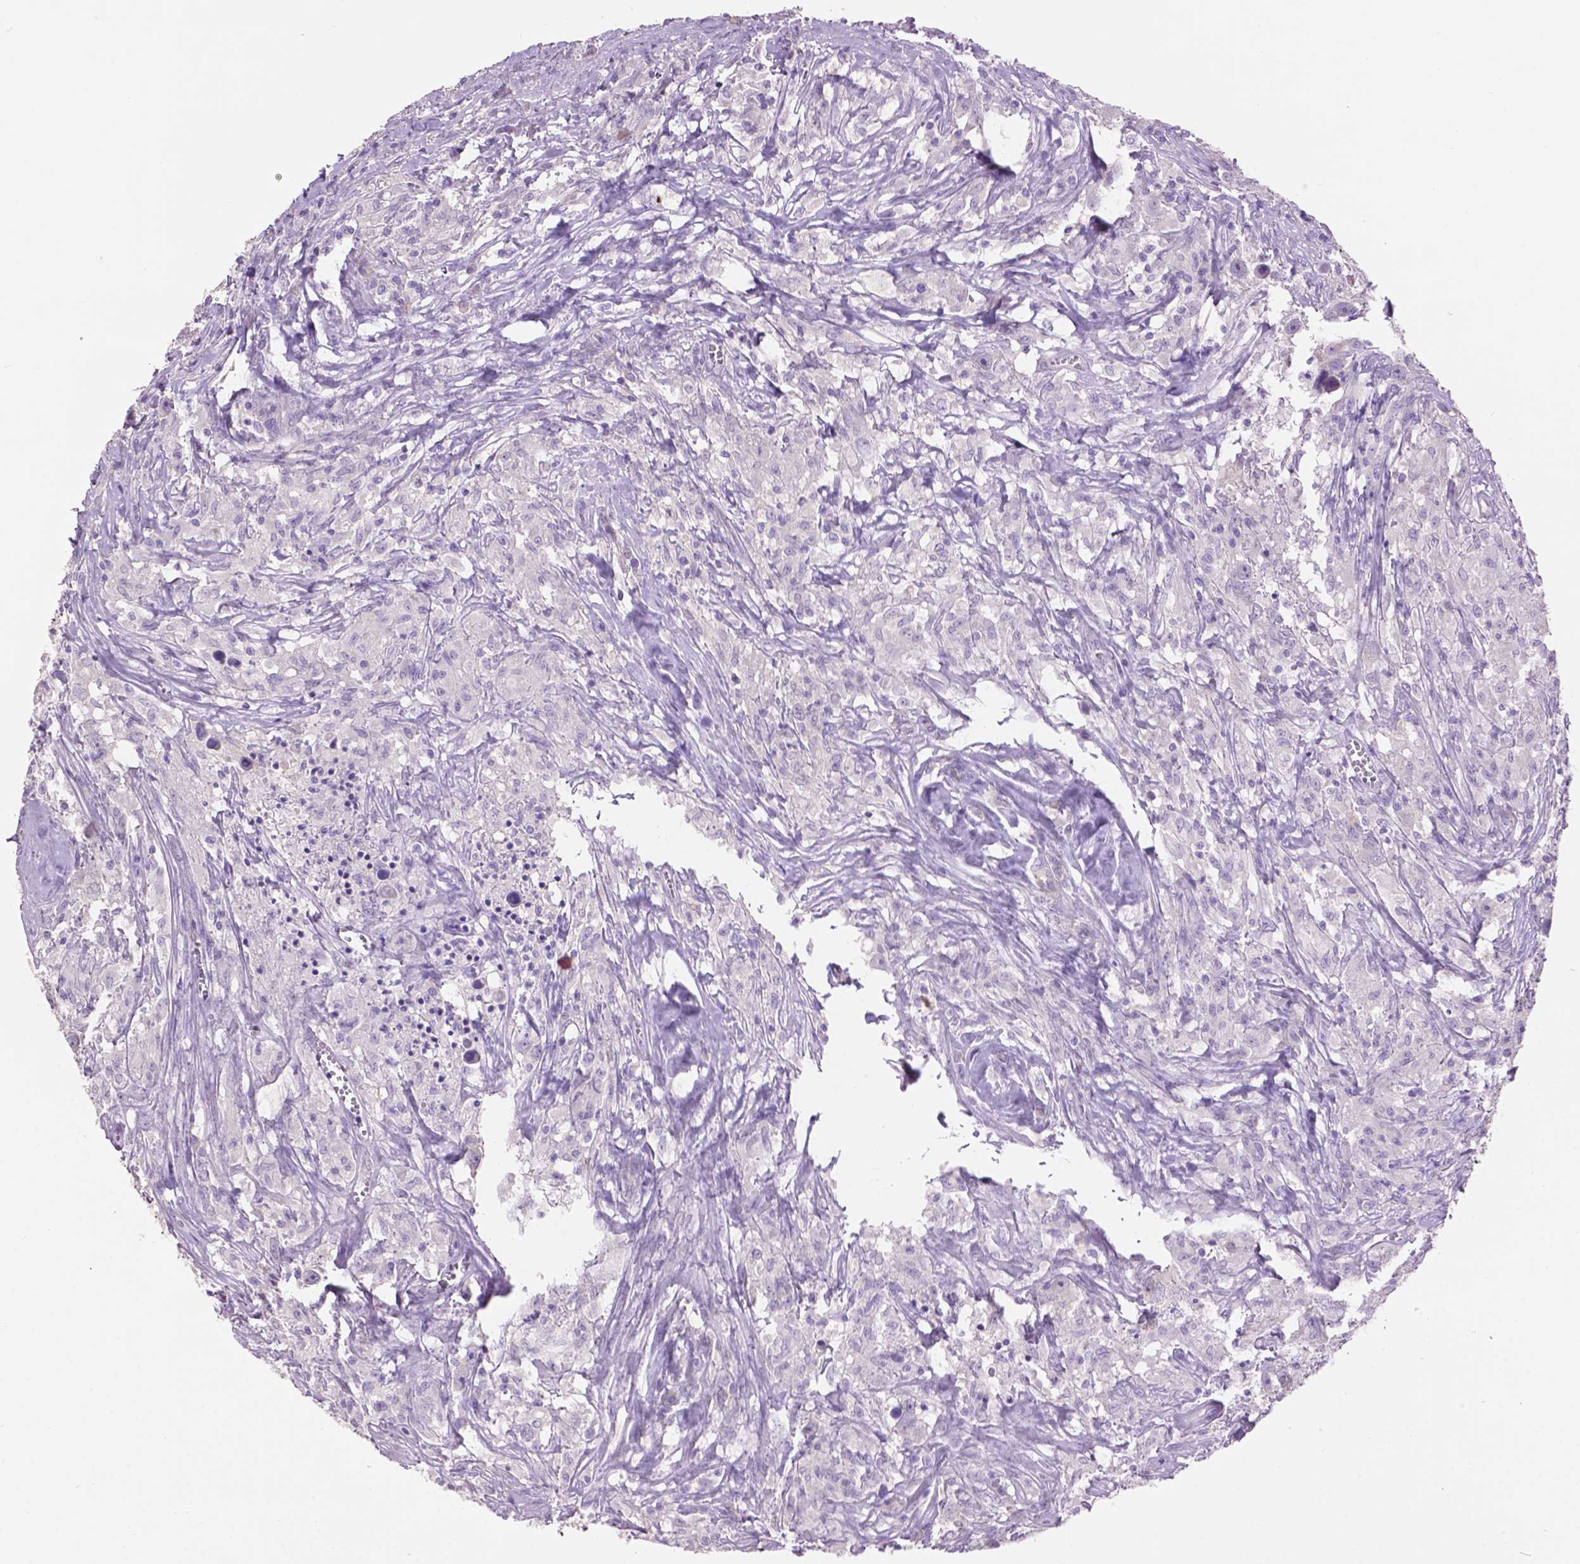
{"staining": {"intensity": "negative", "quantity": "none", "location": "none"}, "tissue": "testis cancer", "cell_type": "Tumor cells", "image_type": "cancer", "snomed": [{"axis": "morphology", "description": "Seminoma, NOS"}, {"axis": "topography", "description": "Testis"}], "caption": "The micrograph exhibits no significant positivity in tumor cells of testis seminoma.", "gene": "CRYBA4", "patient": {"sex": "male", "age": 49}}